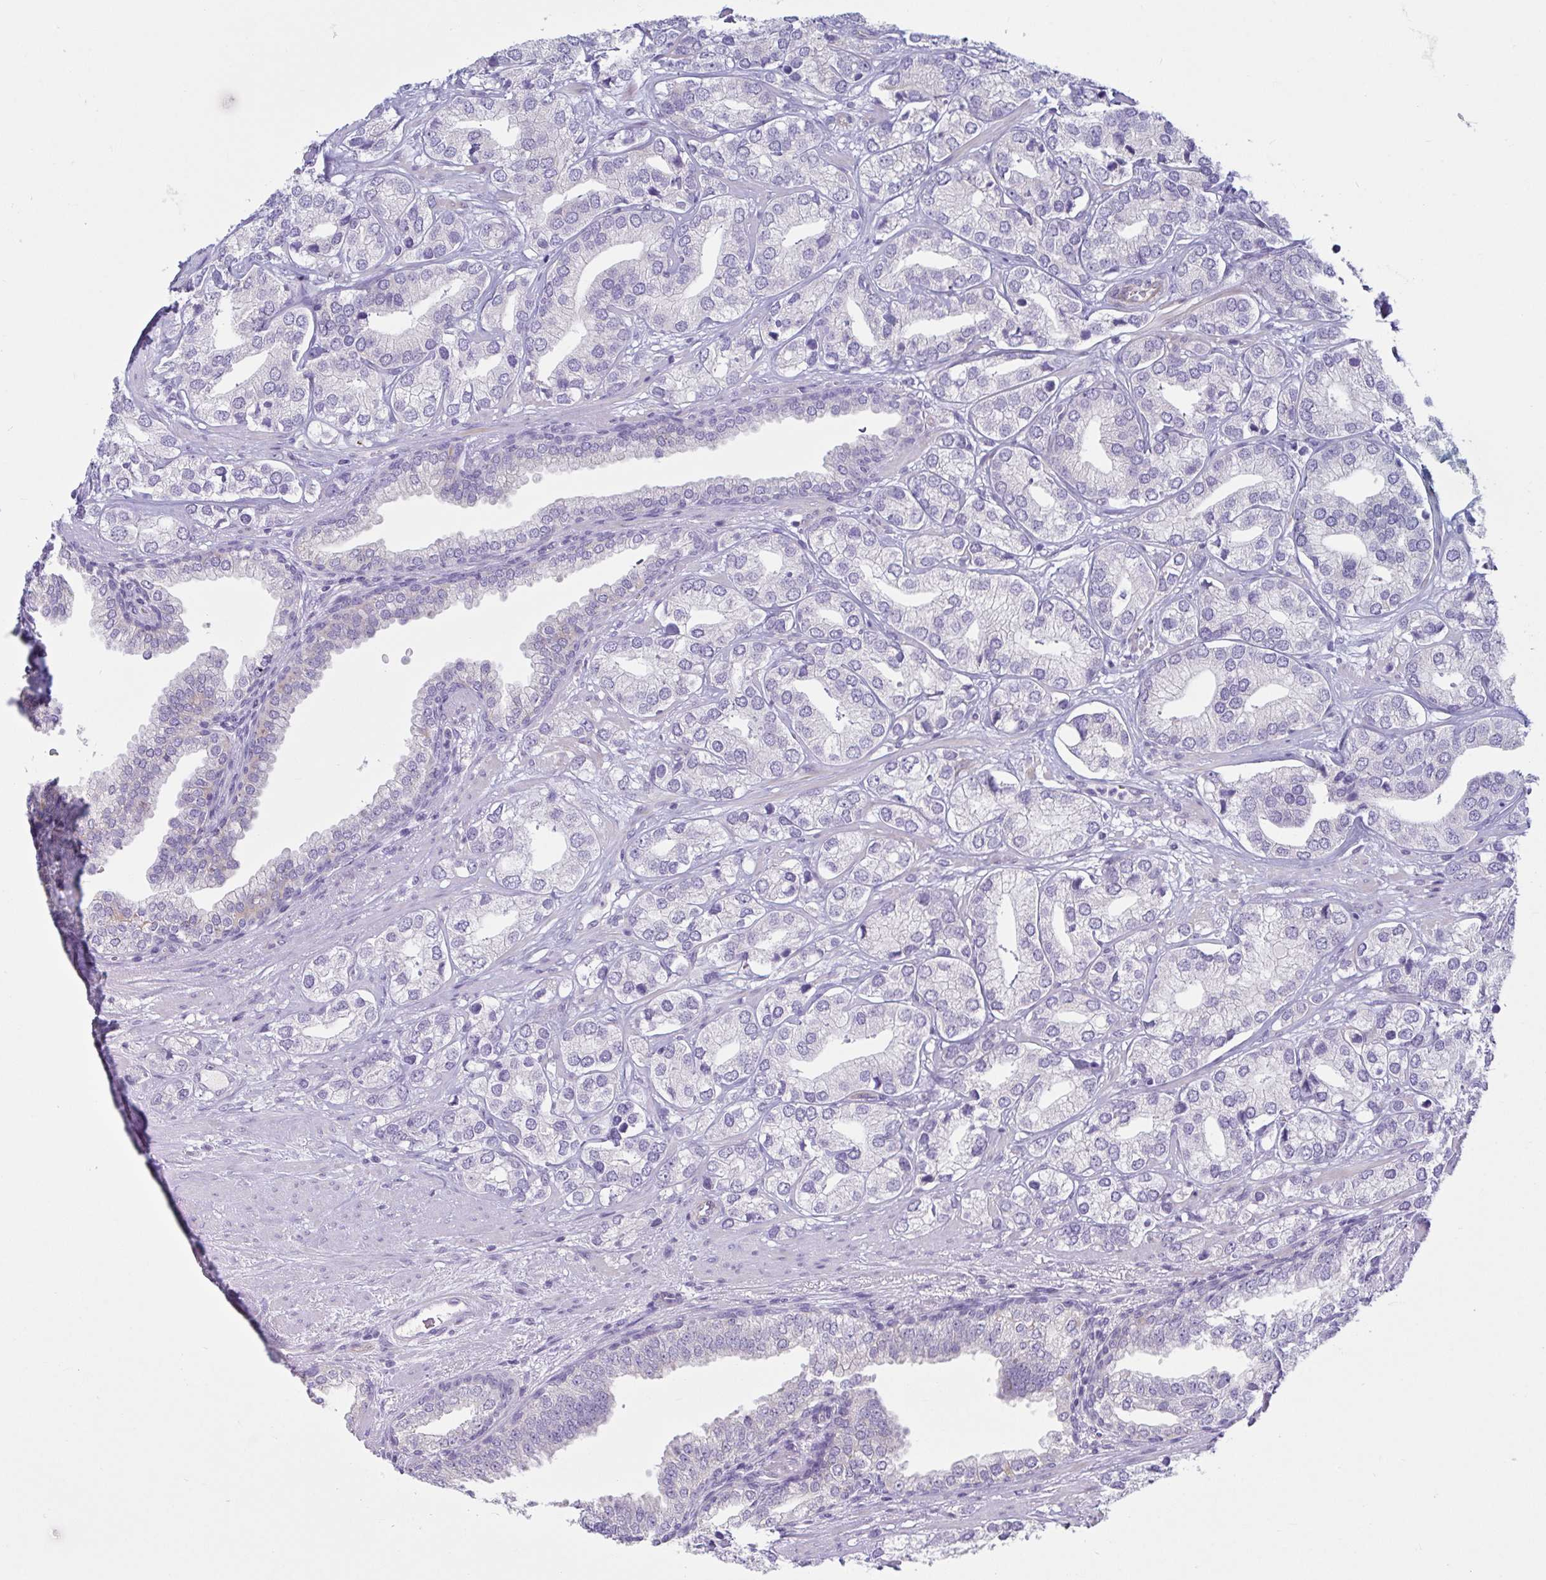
{"staining": {"intensity": "negative", "quantity": "none", "location": "none"}, "tissue": "prostate cancer", "cell_type": "Tumor cells", "image_type": "cancer", "snomed": [{"axis": "morphology", "description": "Adenocarcinoma, High grade"}, {"axis": "topography", "description": "Prostate"}], "caption": "This is an immunohistochemistry histopathology image of prostate high-grade adenocarcinoma. There is no expression in tumor cells.", "gene": "TNNI2", "patient": {"sex": "male", "age": 58}}